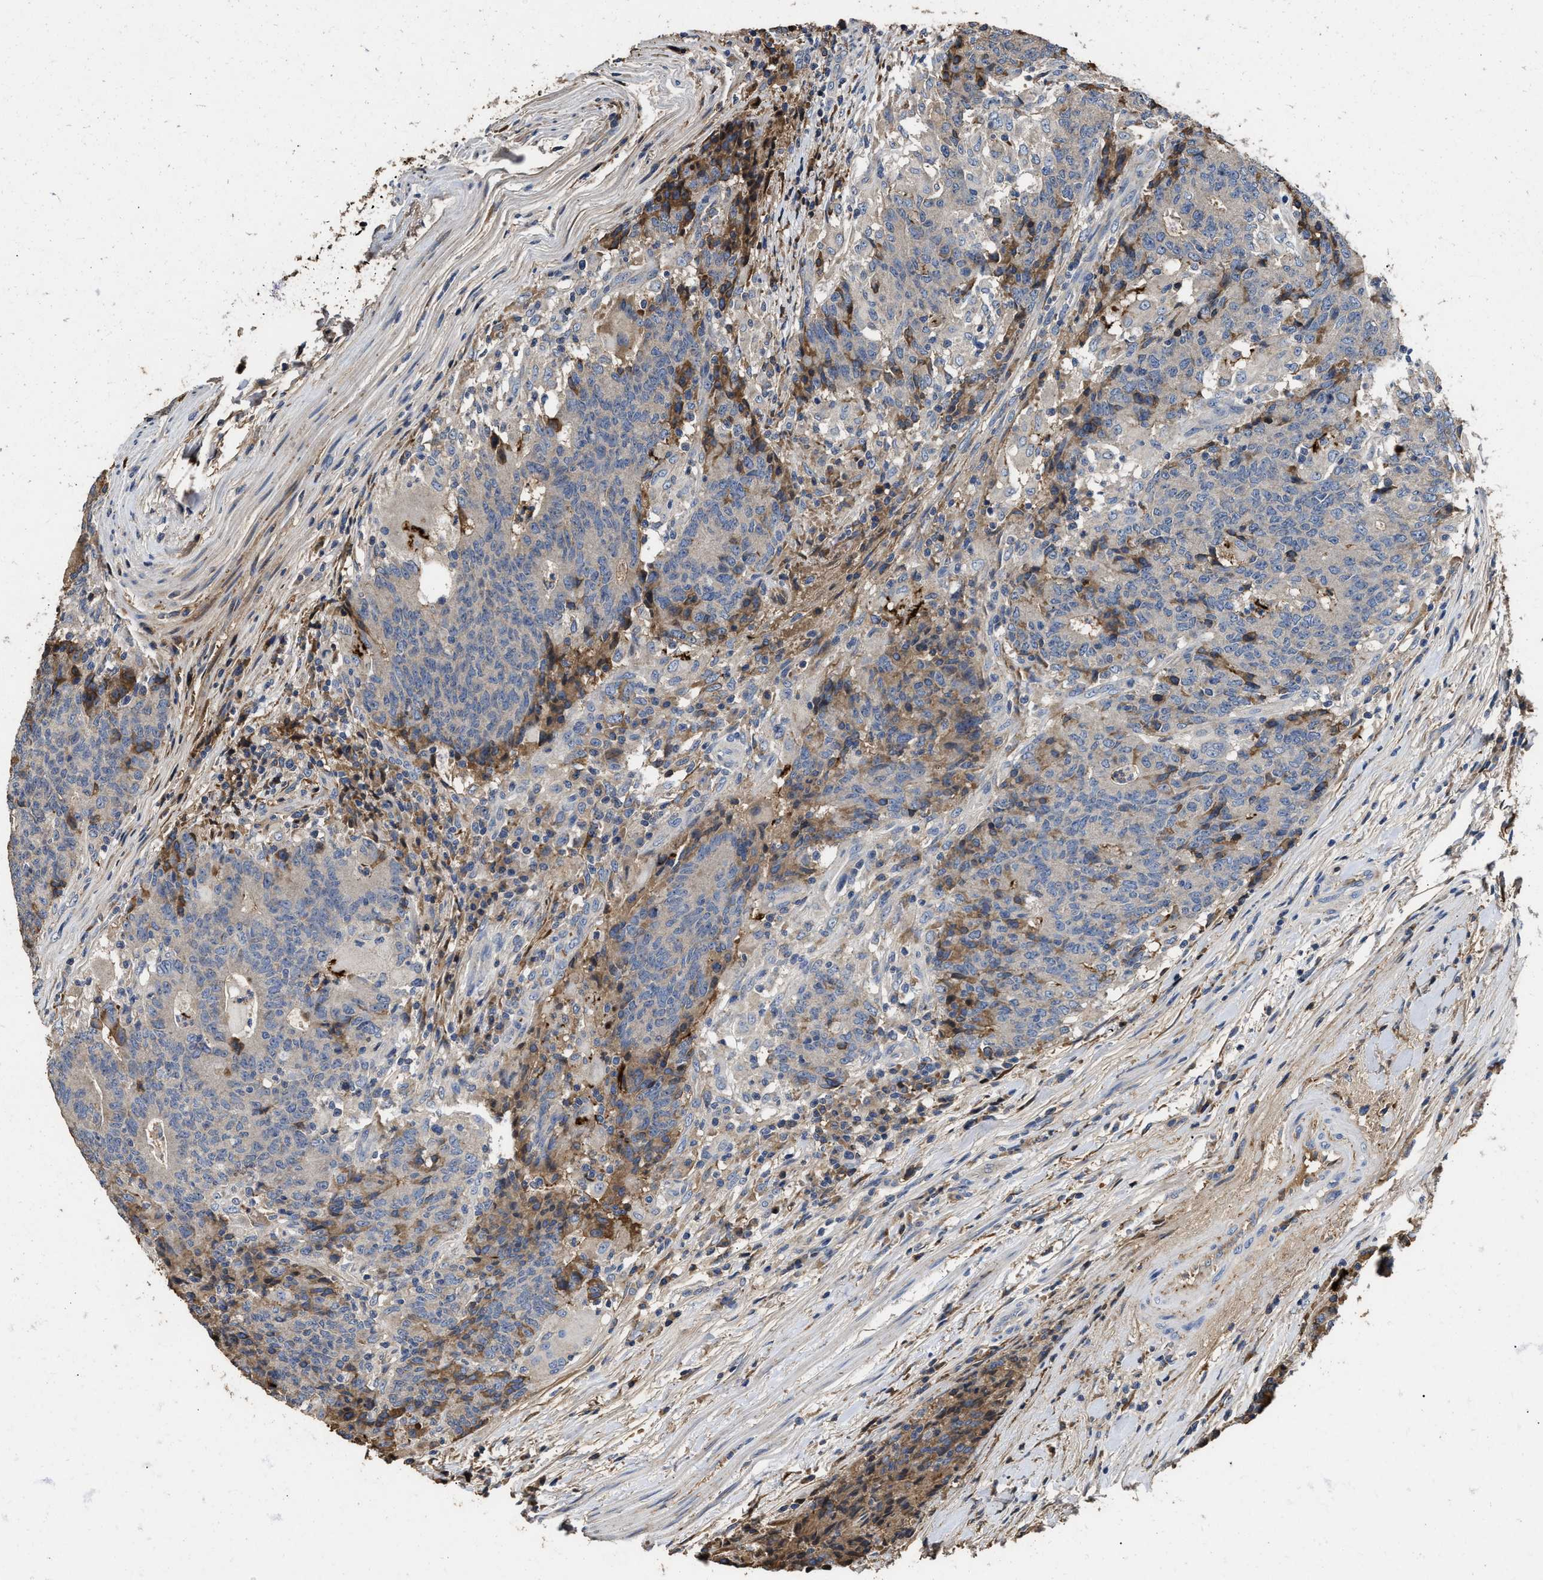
{"staining": {"intensity": "moderate", "quantity": "25%-75%", "location": "cytoplasmic/membranous"}, "tissue": "colorectal cancer", "cell_type": "Tumor cells", "image_type": "cancer", "snomed": [{"axis": "morphology", "description": "Normal tissue, NOS"}, {"axis": "morphology", "description": "Adenocarcinoma, NOS"}, {"axis": "topography", "description": "Colon"}], "caption": "This photomicrograph reveals immunohistochemistry staining of colorectal adenocarcinoma, with medium moderate cytoplasmic/membranous positivity in approximately 25%-75% of tumor cells.", "gene": "C3", "patient": {"sex": "female", "age": 75}}